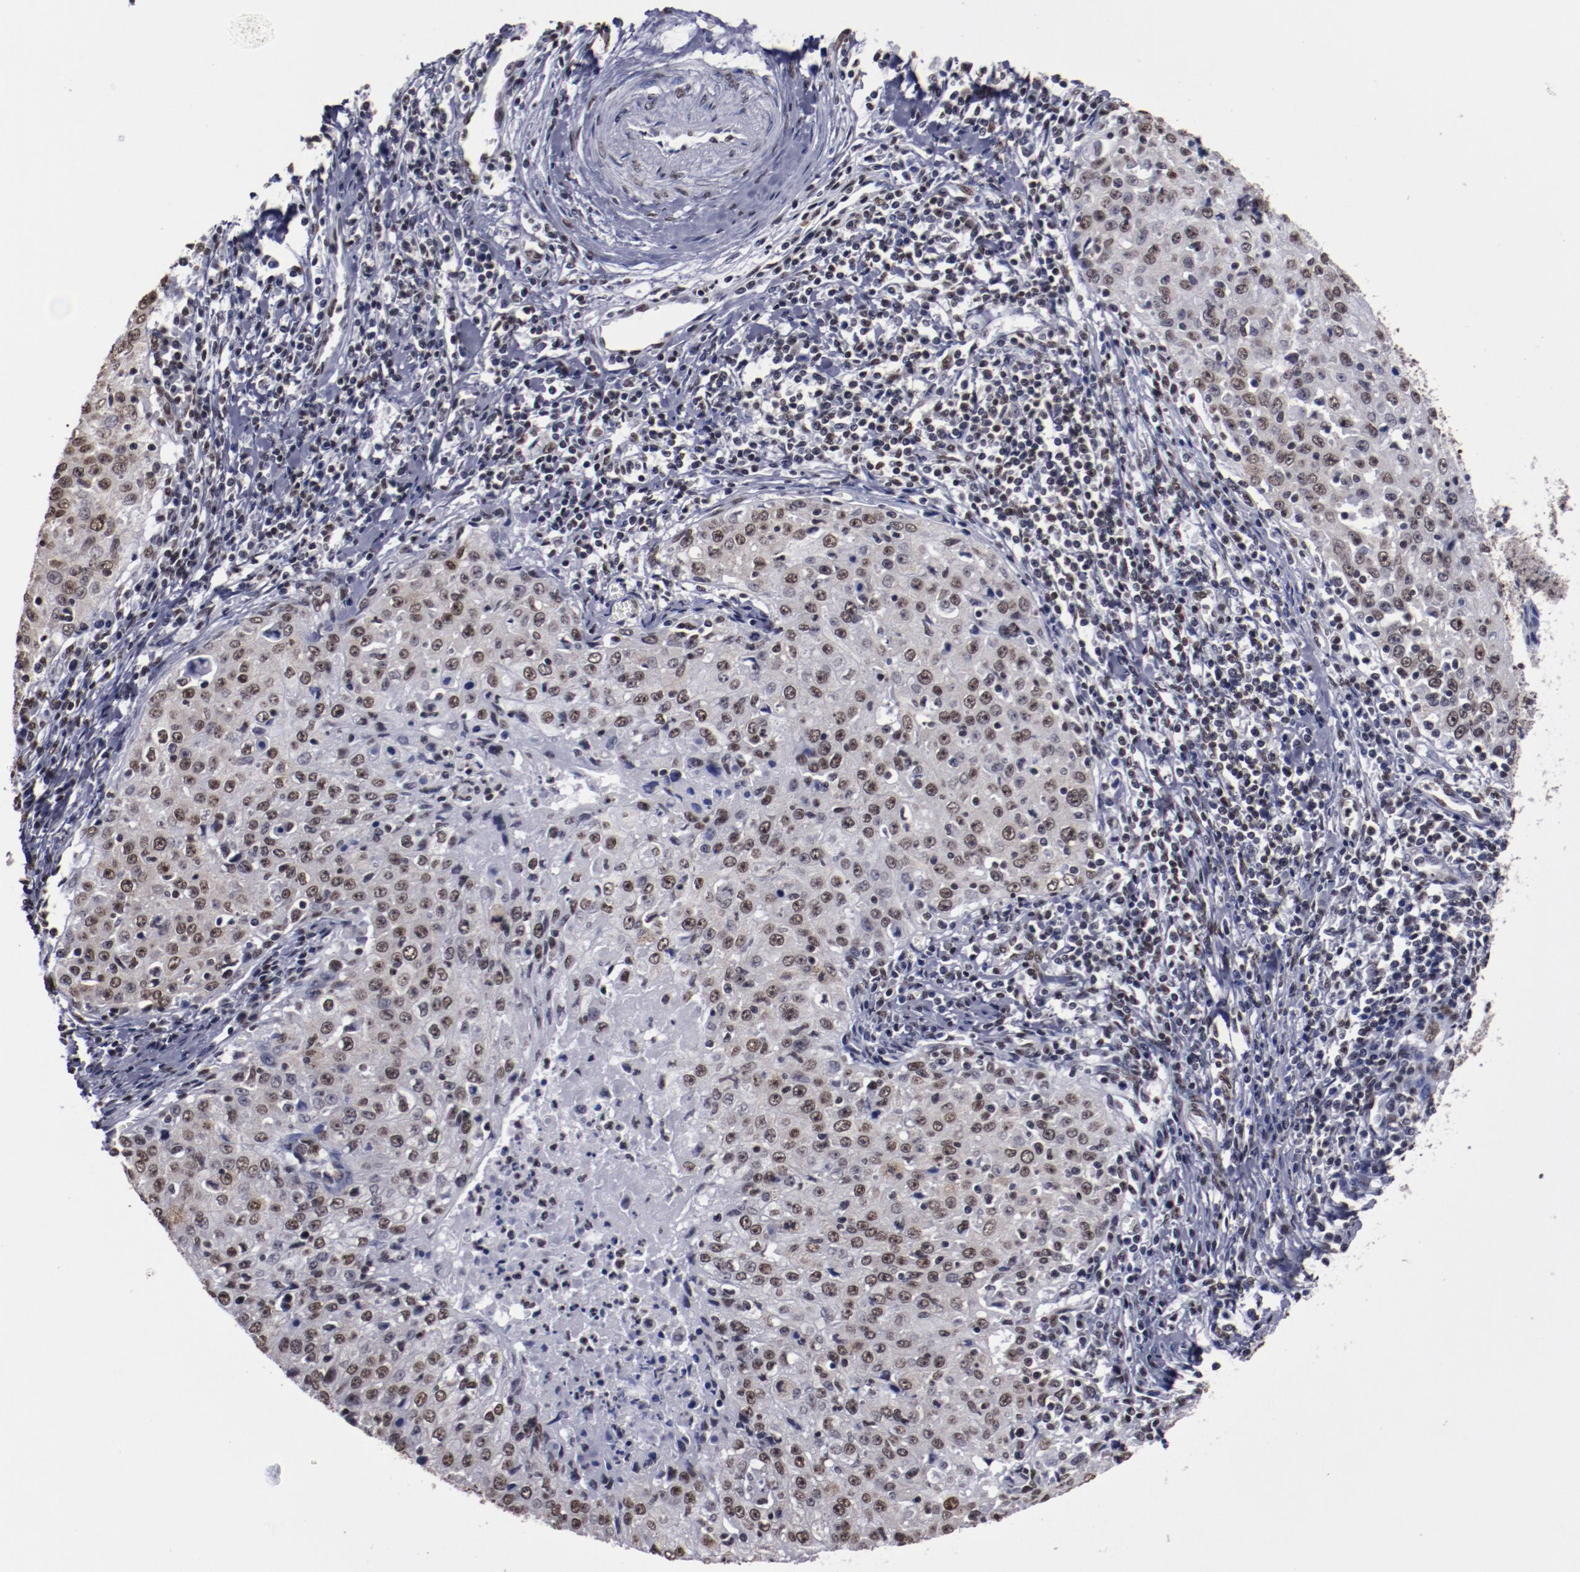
{"staining": {"intensity": "moderate", "quantity": ">75%", "location": "nuclear"}, "tissue": "cervical cancer", "cell_type": "Tumor cells", "image_type": "cancer", "snomed": [{"axis": "morphology", "description": "Squamous cell carcinoma, NOS"}, {"axis": "topography", "description": "Cervix"}], "caption": "The histopathology image displays immunohistochemical staining of cervical squamous cell carcinoma. There is moderate nuclear staining is present in about >75% of tumor cells. The staining was performed using DAB, with brown indicating positive protein expression. Nuclei are stained blue with hematoxylin.", "gene": "HNRNPA2B1", "patient": {"sex": "female", "age": 27}}